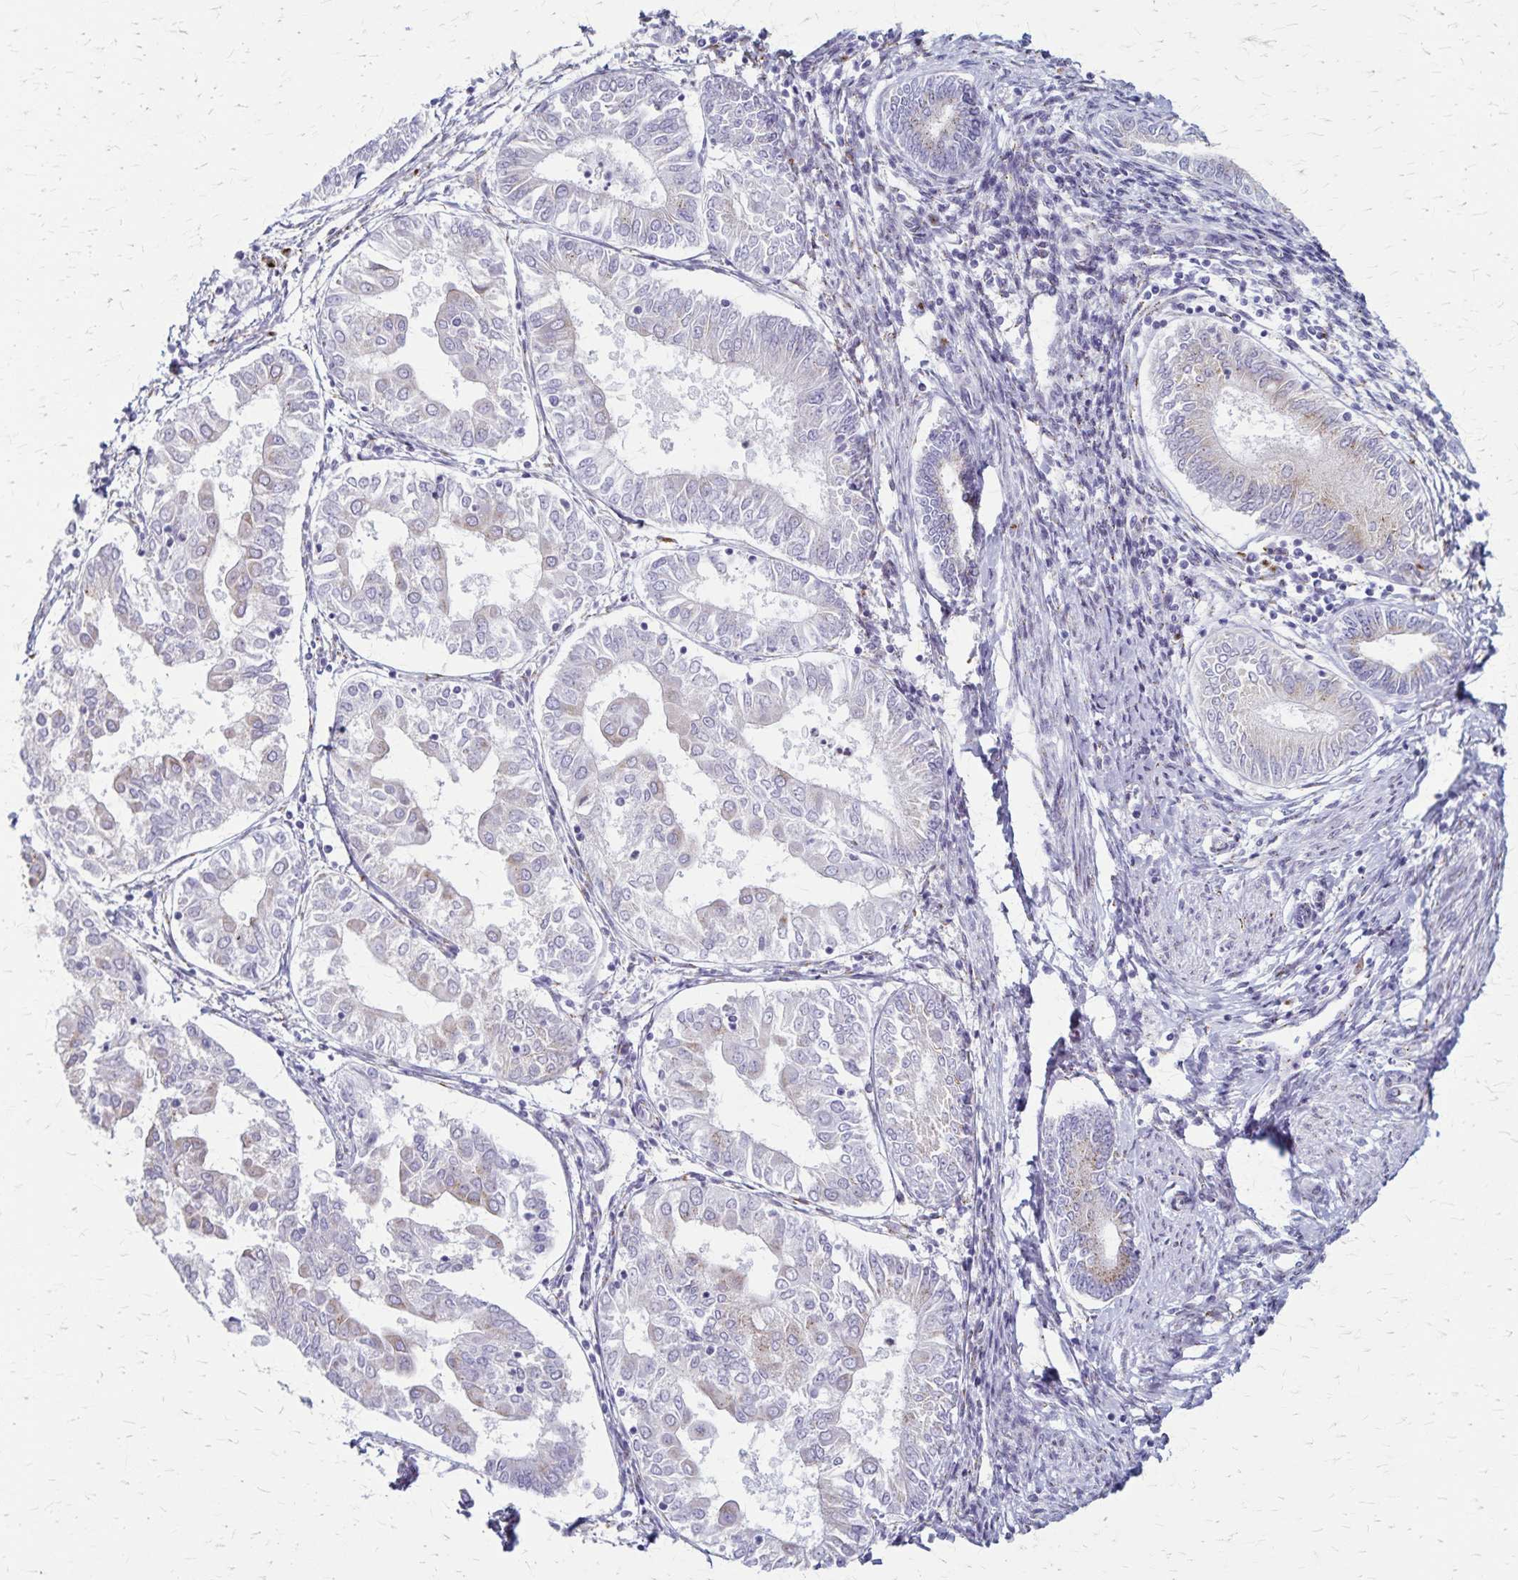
{"staining": {"intensity": "weak", "quantity": "<25%", "location": "cytoplasmic/membranous"}, "tissue": "endometrial cancer", "cell_type": "Tumor cells", "image_type": "cancer", "snomed": [{"axis": "morphology", "description": "Adenocarcinoma, NOS"}, {"axis": "topography", "description": "Endometrium"}], "caption": "Immunohistochemistry histopathology image of neoplastic tissue: endometrial adenocarcinoma stained with DAB (3,3'-diaminobenzidine) demonstrates no significant protein expression in tumor cells.", "gene": "MCFD2", "patient": {"sex": "female", "age": 68}}